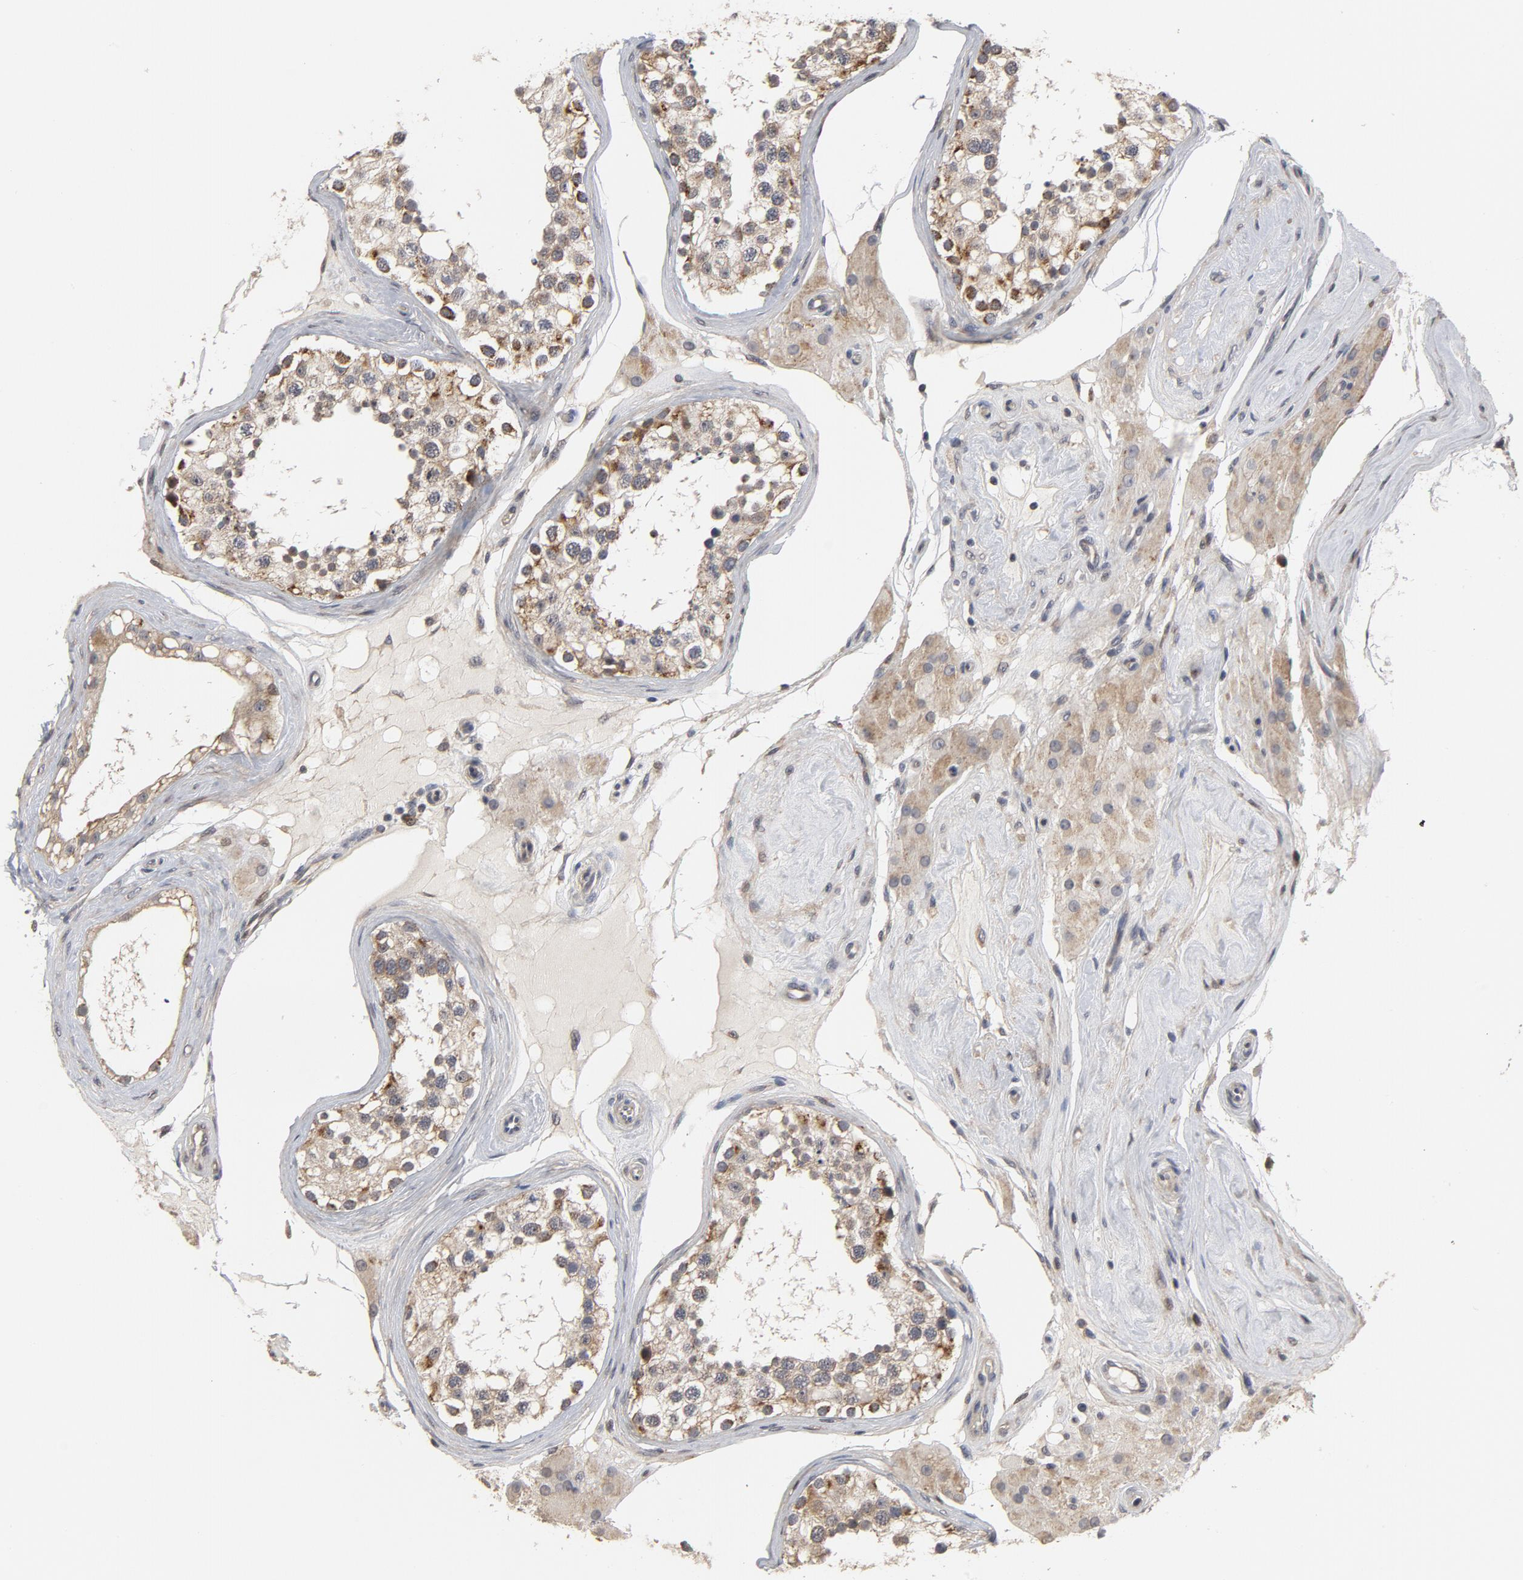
{"staining": {"intensity": "moderate", "quantity": "25%-75%", "location": "cytoplasmic/membranous"}, "tissue": "testis", "cell_type": "Cells in seminiferous ducts", "image_type": "normal", "snomed": [{"axis": "morphology", "description": "Normal tissue, NOS"}, {"axis": "topography", "description": "Testis"}], "caption": "DAB immunohistochemical staining of benign human testis exhibits moderate cytoplasmic/membranous protein expression in about 25%-75% of cells in seminiferous ducts.", "gene": "PPP1R1B", "patient": {"sex": "male", "age": 68}}